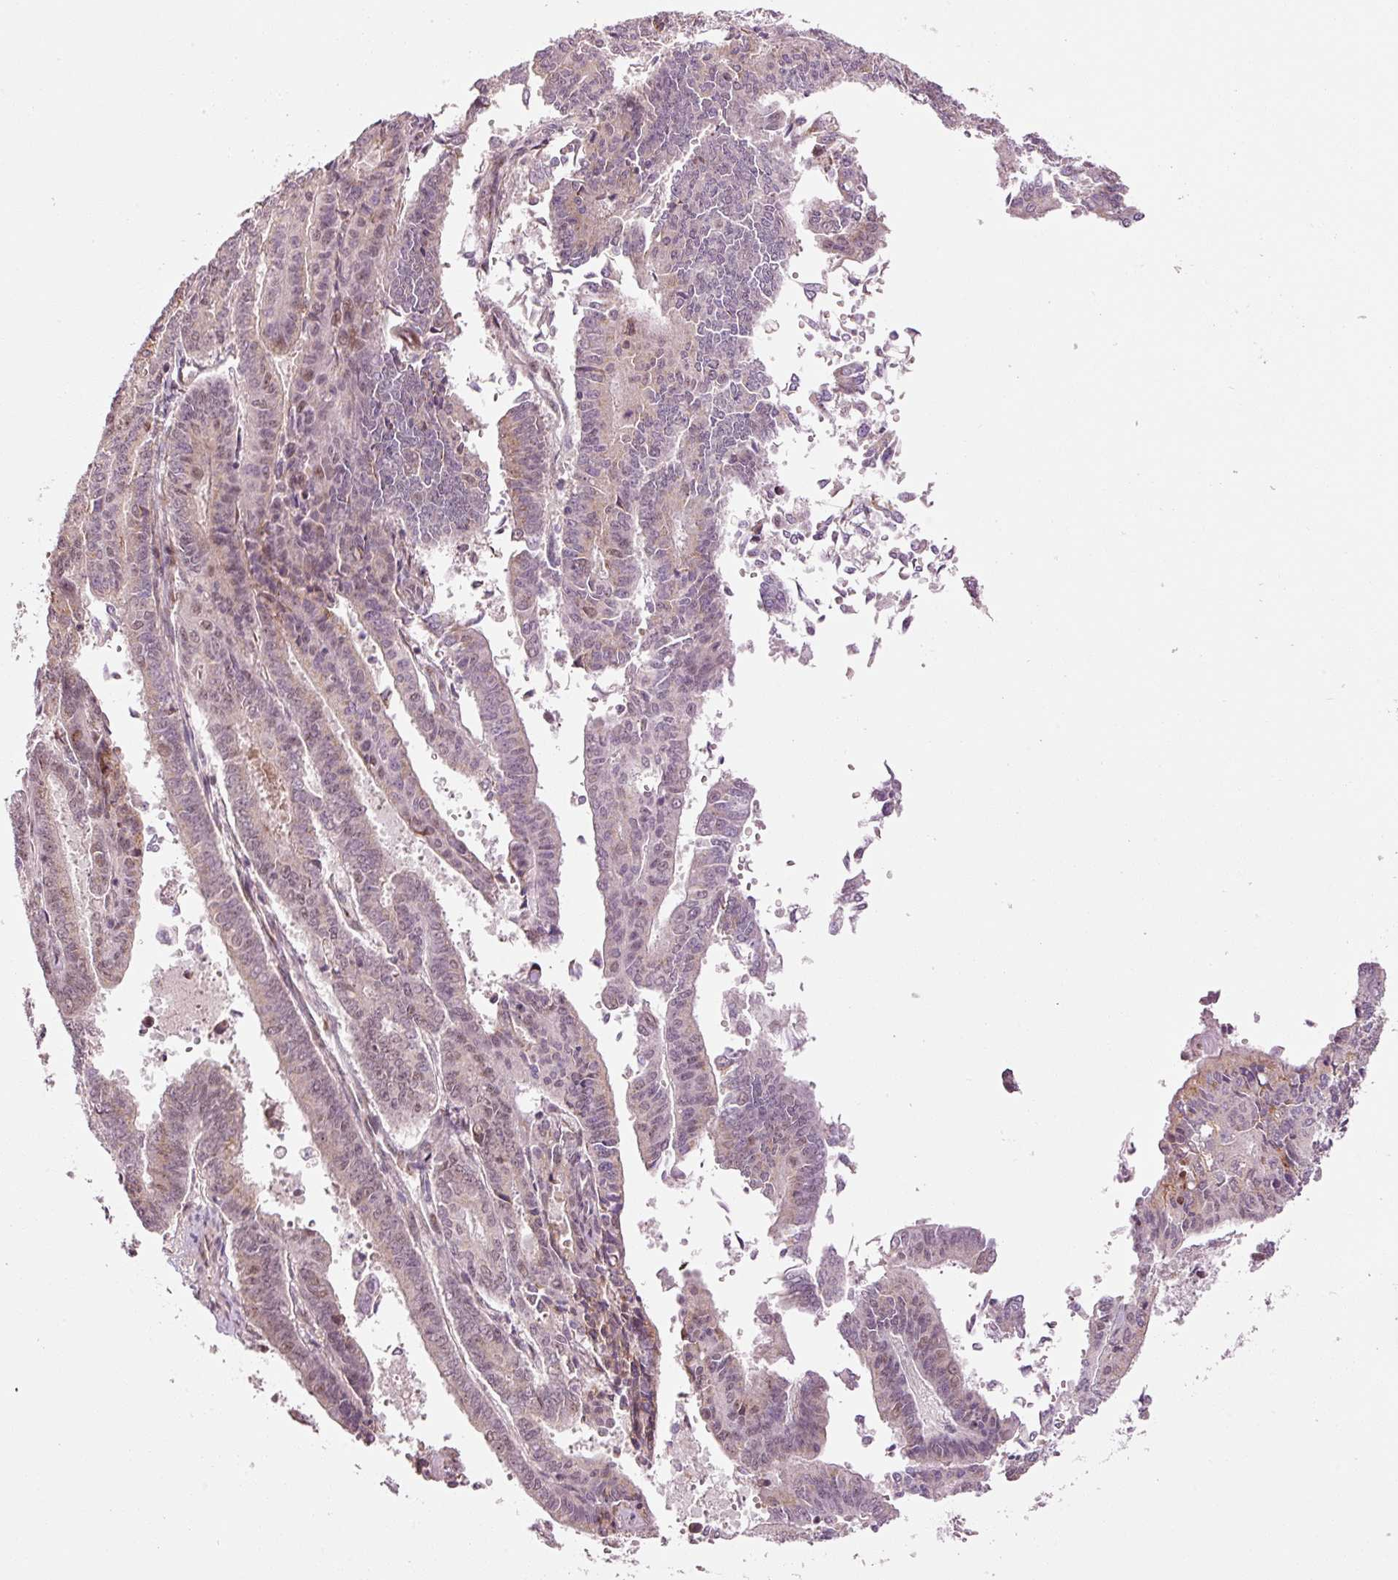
{"staining": {"intensity": "weak", "quantity": "<25%", "location": "nuclear"}, "tissue": "endometrial cancer", "cell_type": "Tumor cells", "image_type": "cancer", "snomed": [{"axis": "morphology", "description": "Adenocarcinoma, NOS"}, {"axis": "topography", "description": "Endometrium"}], "caption": "Immunohistochemical staining of endometrial cancer reveals no significant positivity in tumor cells.", "gene": "ANKRD20A1", "patient": {"sex": "female", "age": 59}}